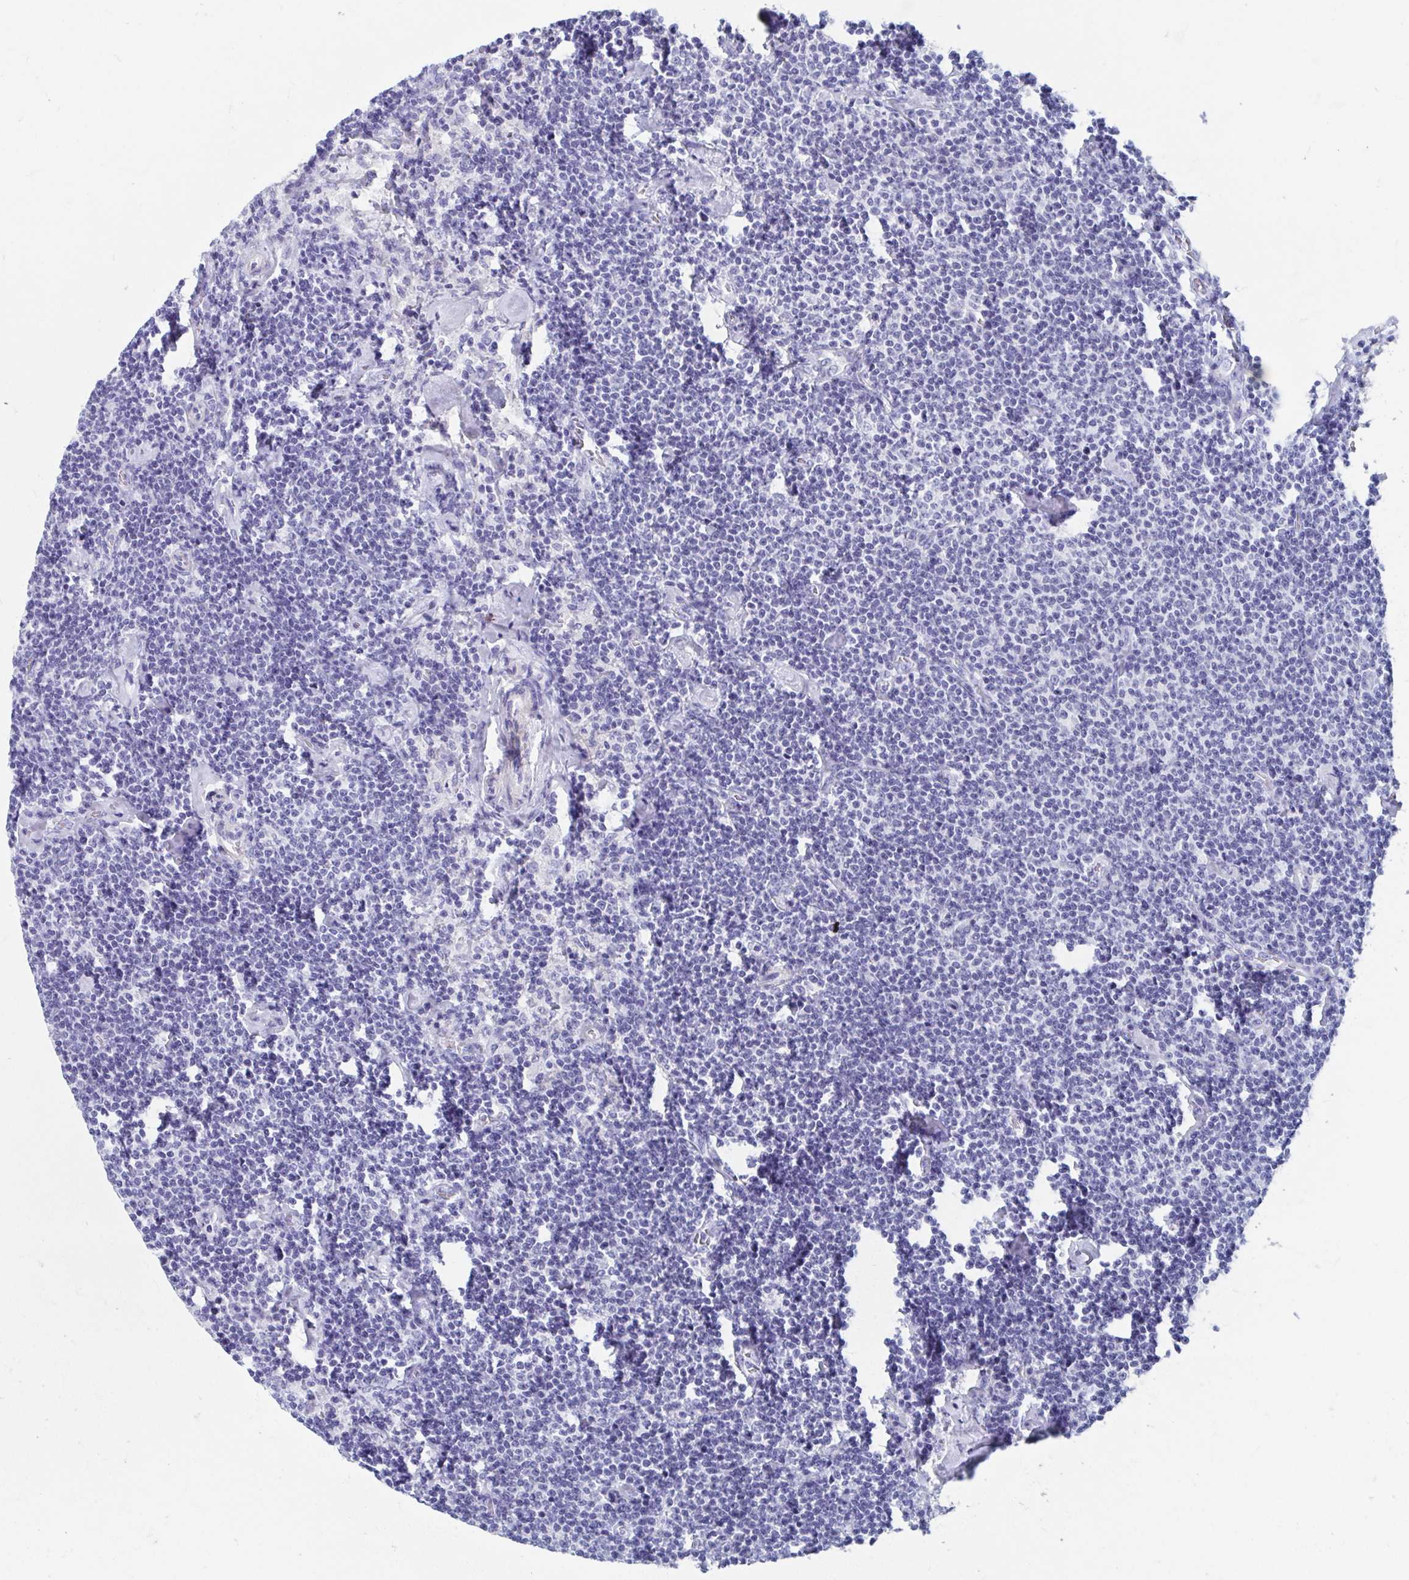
{"staining": {"intensity": "negative", "quantity": "none", "location": "none"}, "tissue": "lymphoma", "cell_type": "Tumor cells", "image_type": "cancer", "snomed": [{"axis": "morphology", "description": "Malignant lymphoma, non-Hodgkin's type, Low grade"}, {"axis": "topography", "description": "Lymph node"}], "caption": "Malignant lymphoma, non-Hodgkin's type (low-grade) was stained to show a protein in brown. There is no significant positivity in tumor cells.", "gene": "SHCBP1L", "patient": {"sex": "male", "age": 81}}